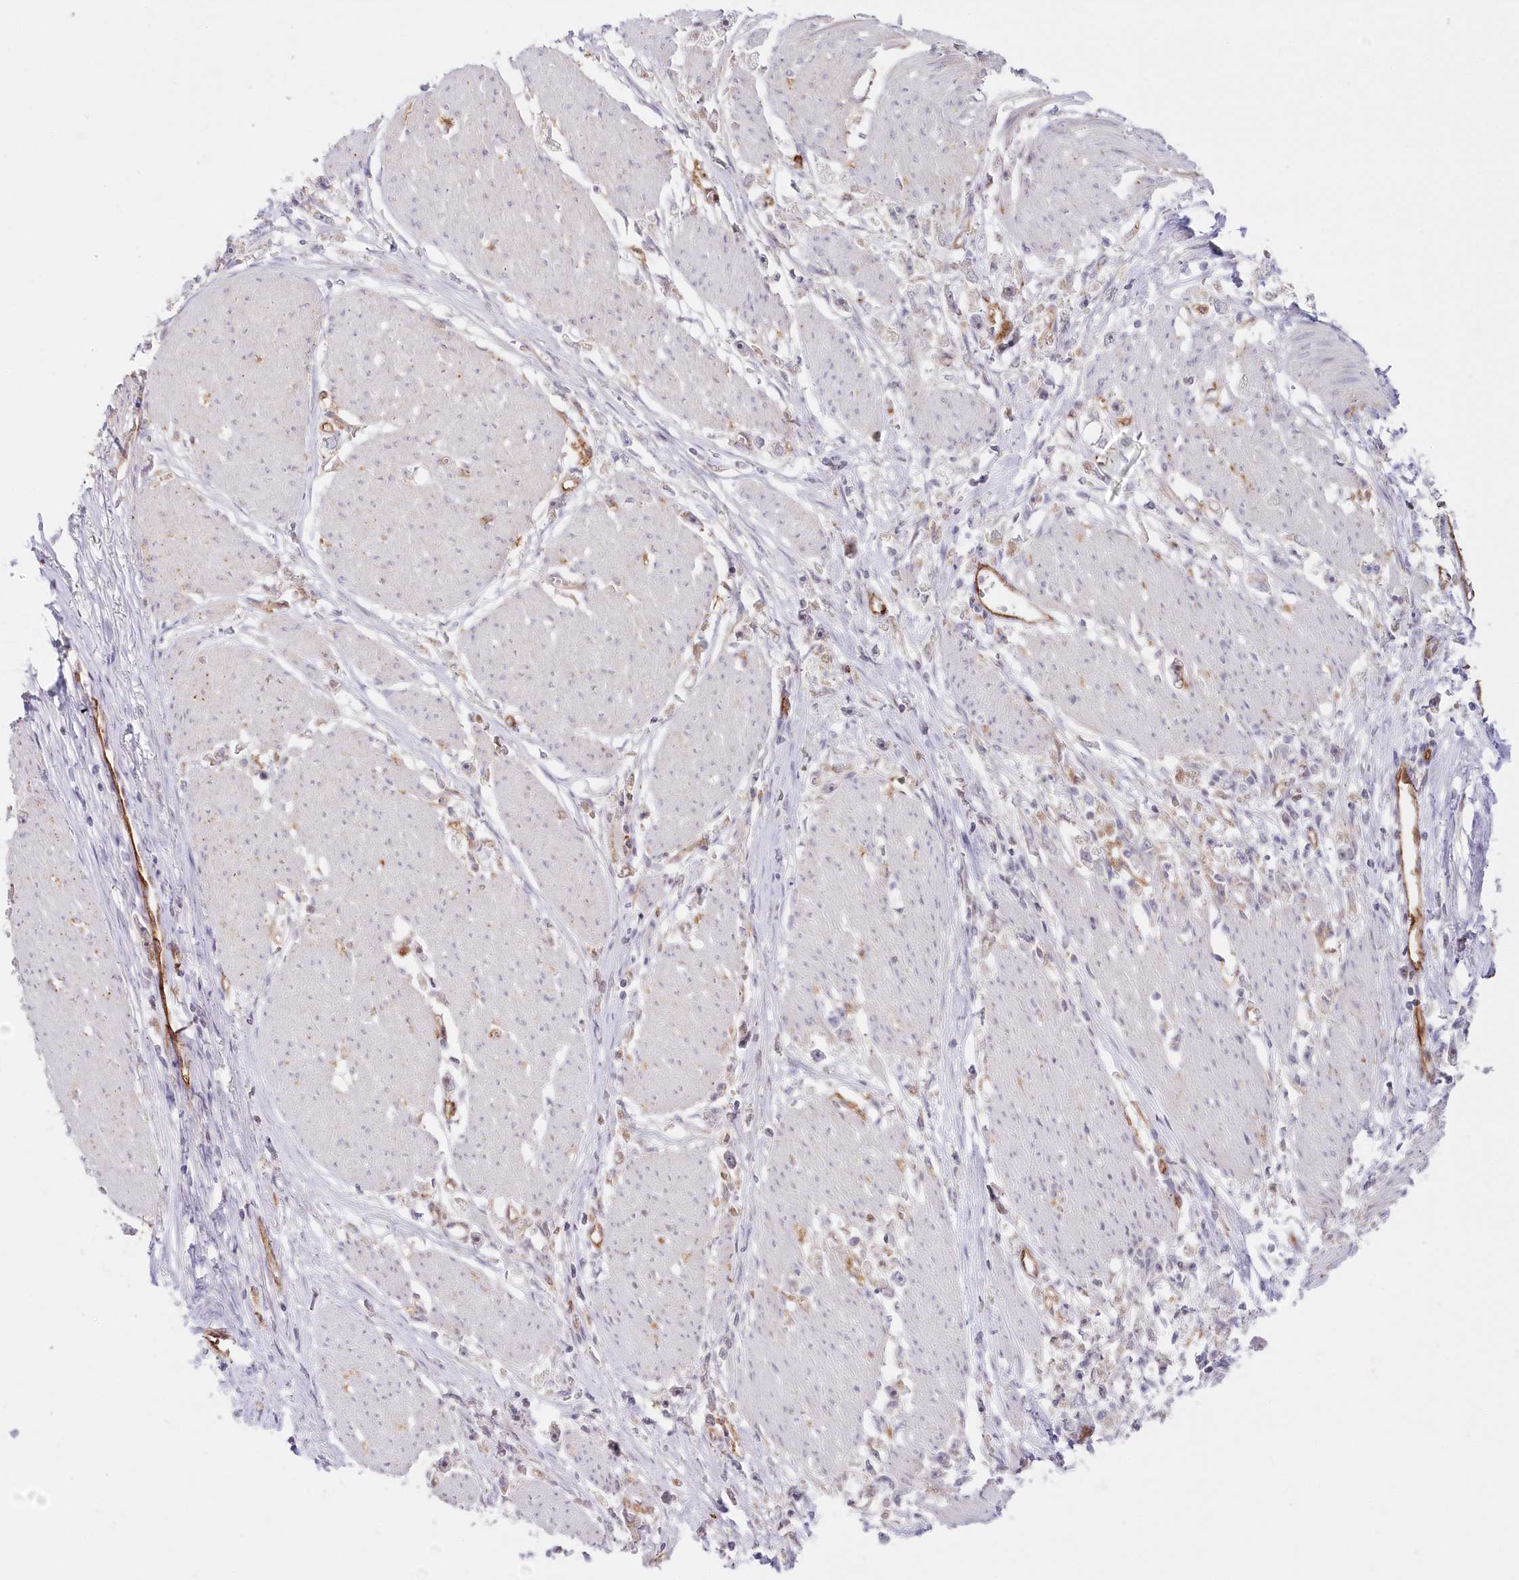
{"staining": {"intensity": "negative", "quantity": "none", "location": "none"}, "tissue": "stomach cancer", "cell_type": "Tumor cells", "image_type": "cancer", "snomed": [{"axis": "morphology", "description": "Adenocarcinoma, NOS"}, {"axis": "topography", "description": "Stomach"}], "caption": "Human stomach cancer stained for a protein using immunohistochemistry exhibits no staining in tumor cells.", "gene": "AFAP1L2", "patient": {"sex": "female", "age": 59}}